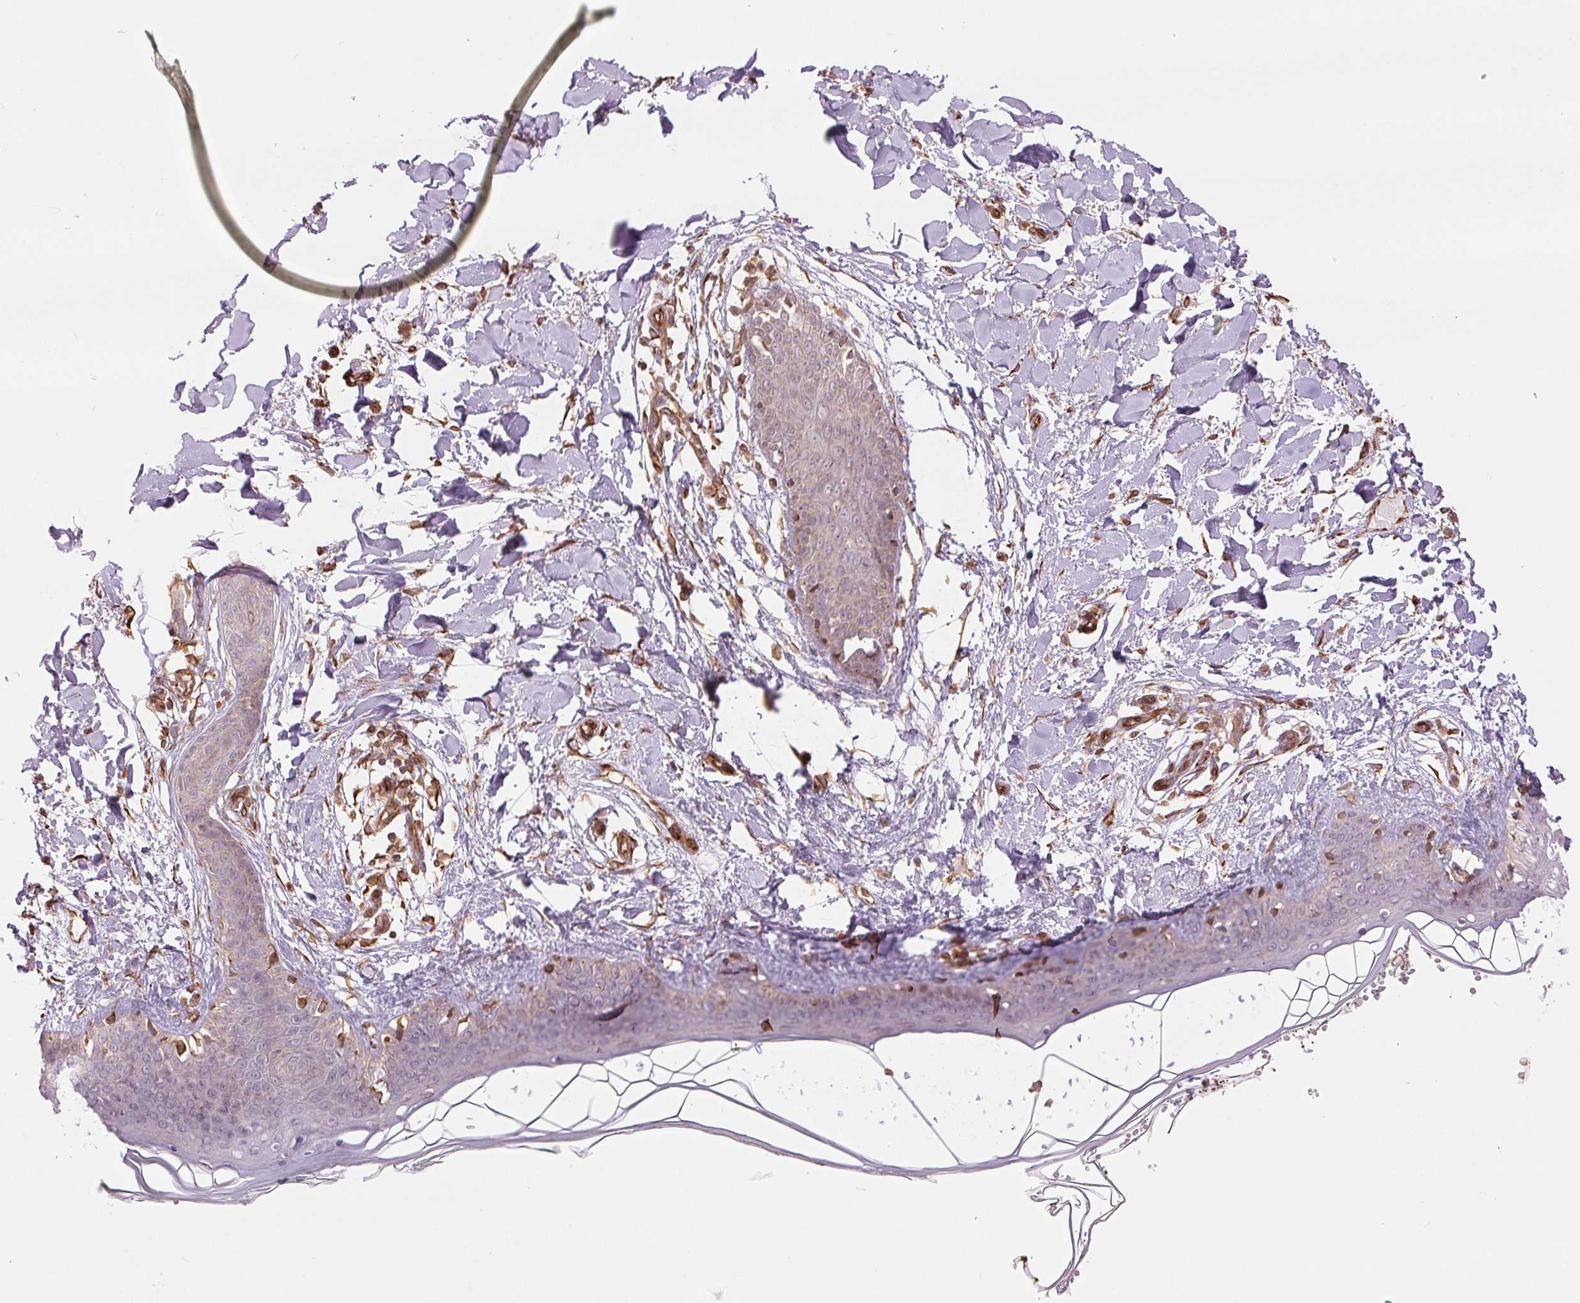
{"staining": {"intensity": "negative", "quantity": "none", "location": "none"}, "tissue": "skin", "cell_type": "Fibroblasts", "image_type": "normal", "snomed": [{"axis": "morphology", "description": "Normal tissue, NOS"}, {"axis": "topography", "description": "Skin"}], "caption": "A micrograph of skin stained for a protein exhibits no brown staining in fibroblasts.", "gene": "STARD7", "patient": {"sex": "female", "age": 34}}